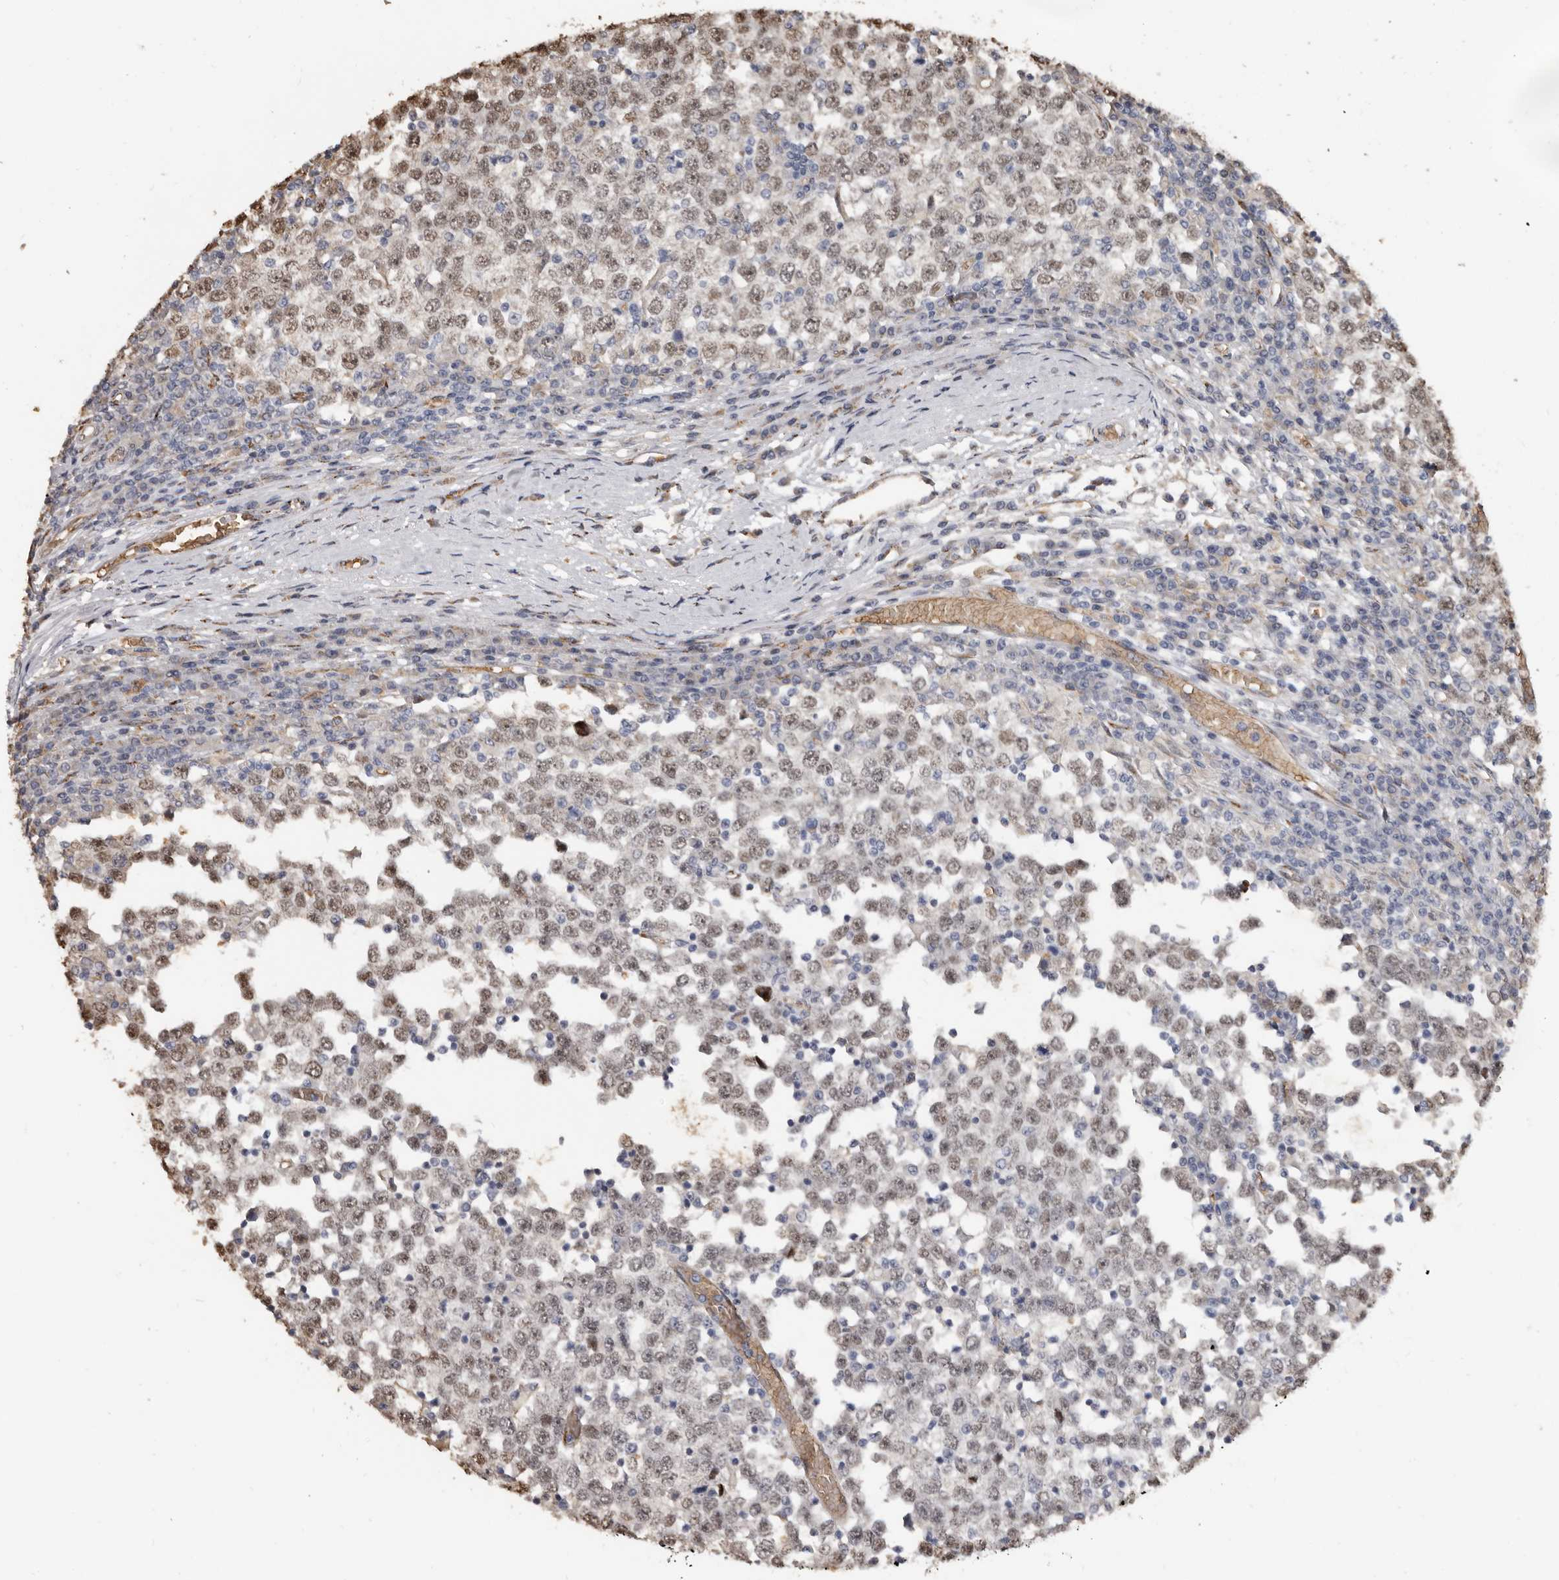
{"staining": {"intensity": "weak", "quantity": ">75%", "location": "nuclear"}, "tissue": "testis cancer", "cell_type": "Tumor cells", "image_type": "cancer", "snomed": [{"axis": "morphology", "description": "Seminoma, NOS"}, {"axis": "topography", "description": "Testis"}], "caption": "Immunohistochemical staining of testis cancer (seminoma) shows weak nuclear protein expression in approximately >75% of tumor cells.", "gene": "ENTREP1", "patient": {"sex": "male", "age": 65}}